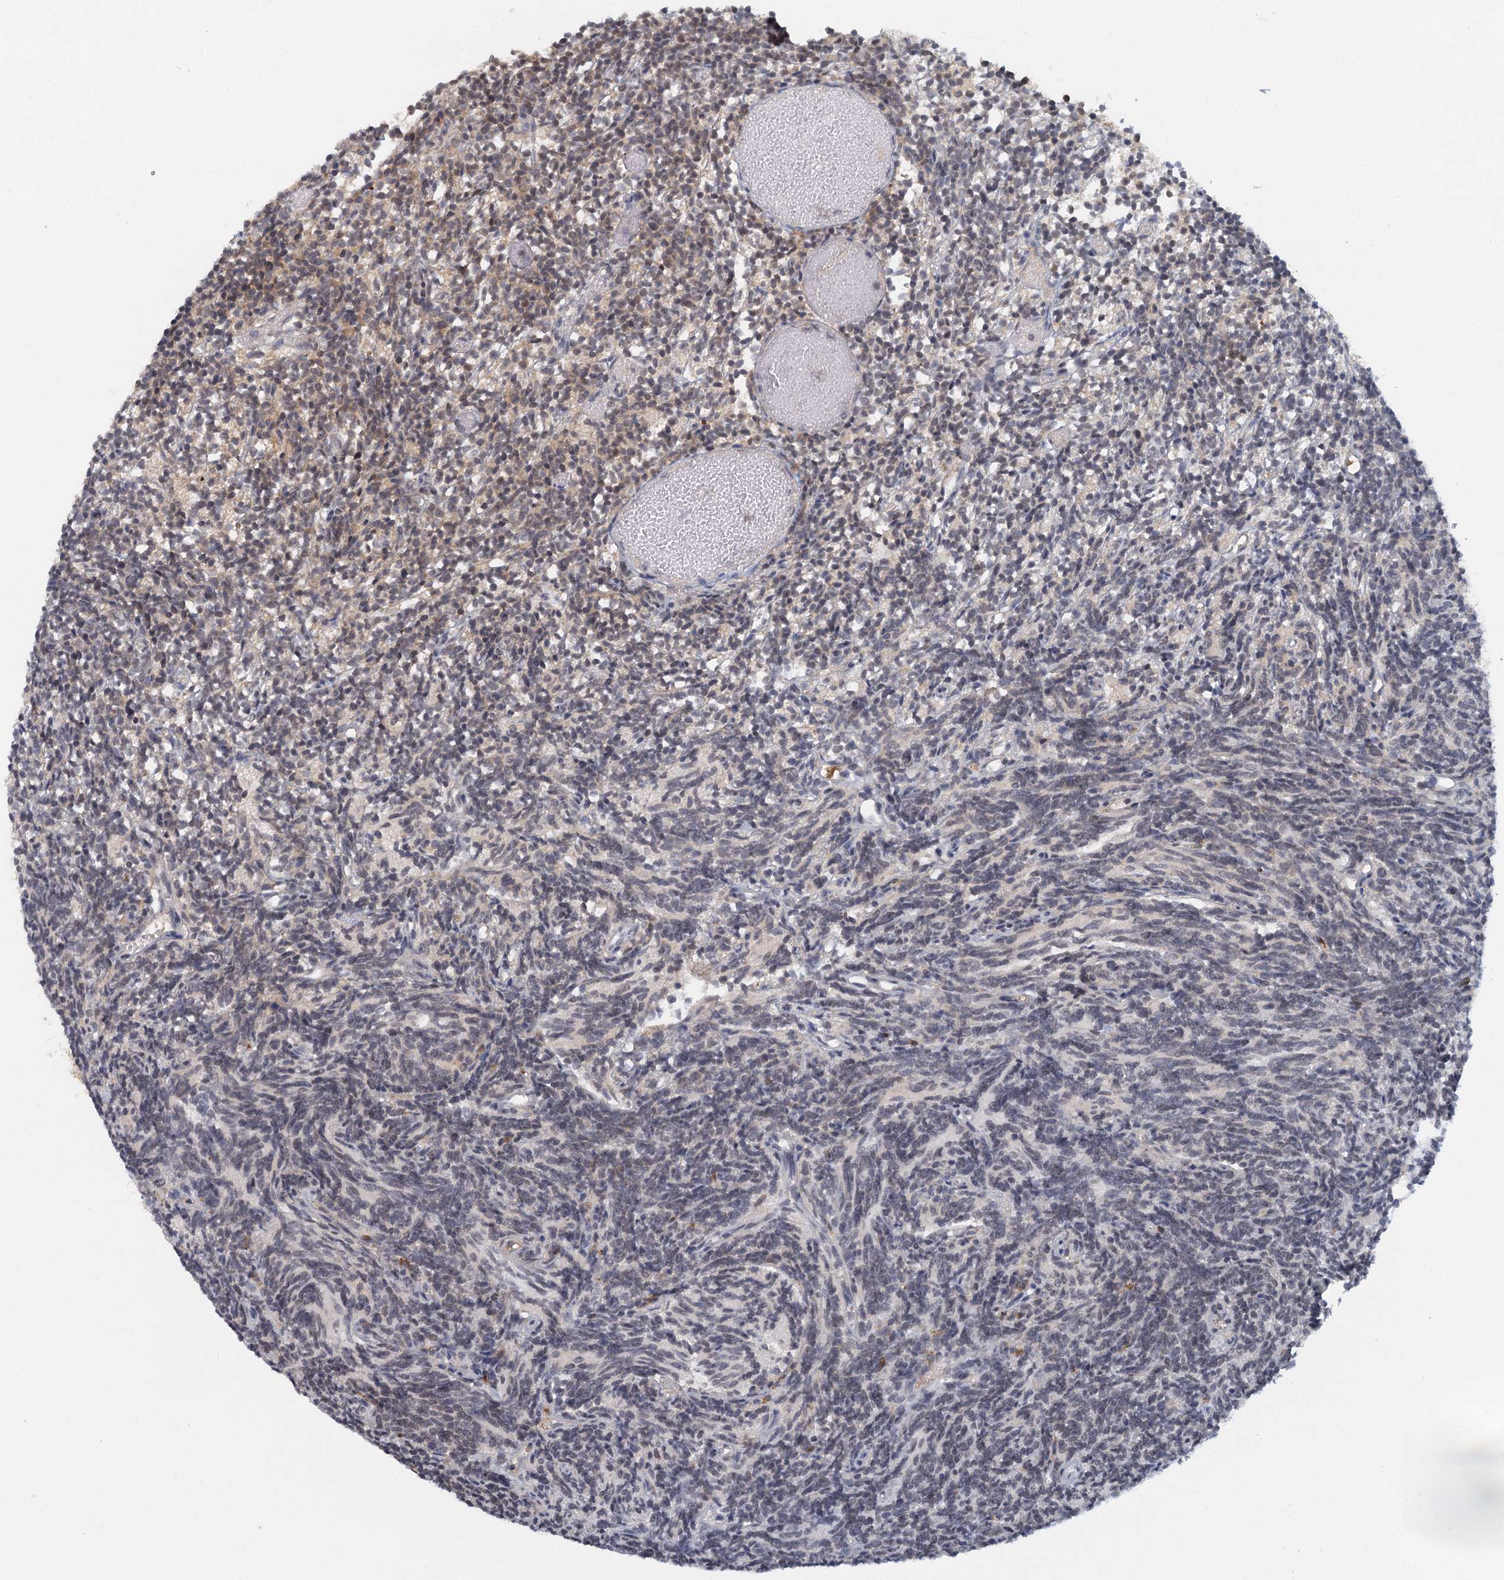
{"staining": {"intensity": "negative", "quantity": "none", "location": "none"}, "tissue": "glioma", "cell_type": "Tumor cells", "image_type": "cancer", "snomed": [{"axis": "morphology", "description": "Glioma, malignant, Low grade"}, {"axis": "topography", "description": "Brain"}], "caption": "Immunohistochemical staining of human malignant glioma (low-grade) demonstrates no significant staining in tumor cells. (Immunohistochemistry, brightfield microscopy, high magnification).", "gene": "GPATCH11", "patient": {"sex": "female", "age": 1}}